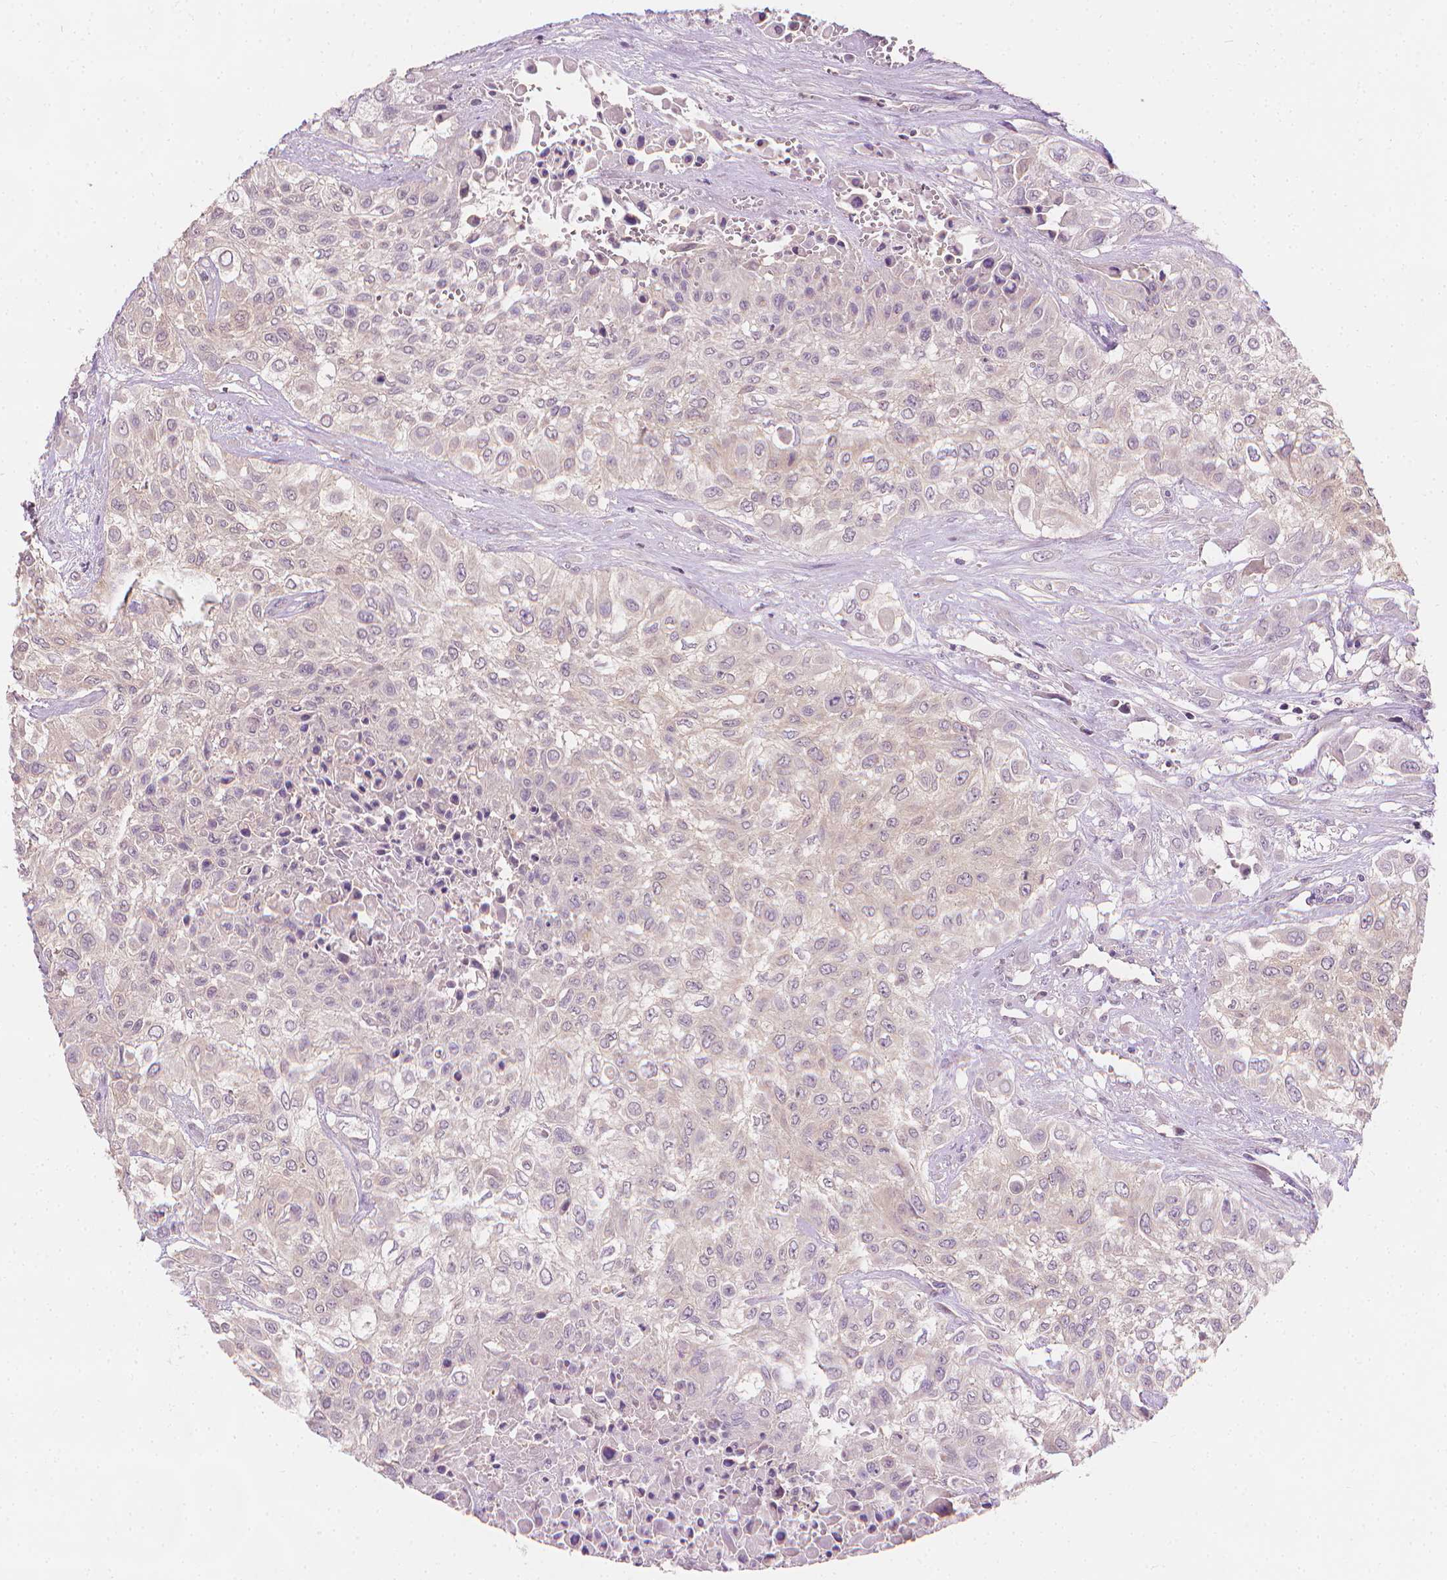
{"staining": {"intensity": "negative", "quantity": "none", "location": "none"}, "tissue": "urothelial cancer", "cell_type": "Tumor cells", "image_type": "cancer", "snomed": [{"axis": "morphology", "description": "Urothelial carcinoma, High grade"}, {"axis": "topography", "description": "Urinary bladder"}], "caption": "An IHC image of urothelial carcinoma (high-grade) is shown. There is no staining in tumor cells of urothelial carcinoma (high-grade). The staining is performed using DAB brown chromogen with nuclei counter-stained in using hematoxylin.", "gene": "FASN", "patient": {"sex": "male", "age": 57}}